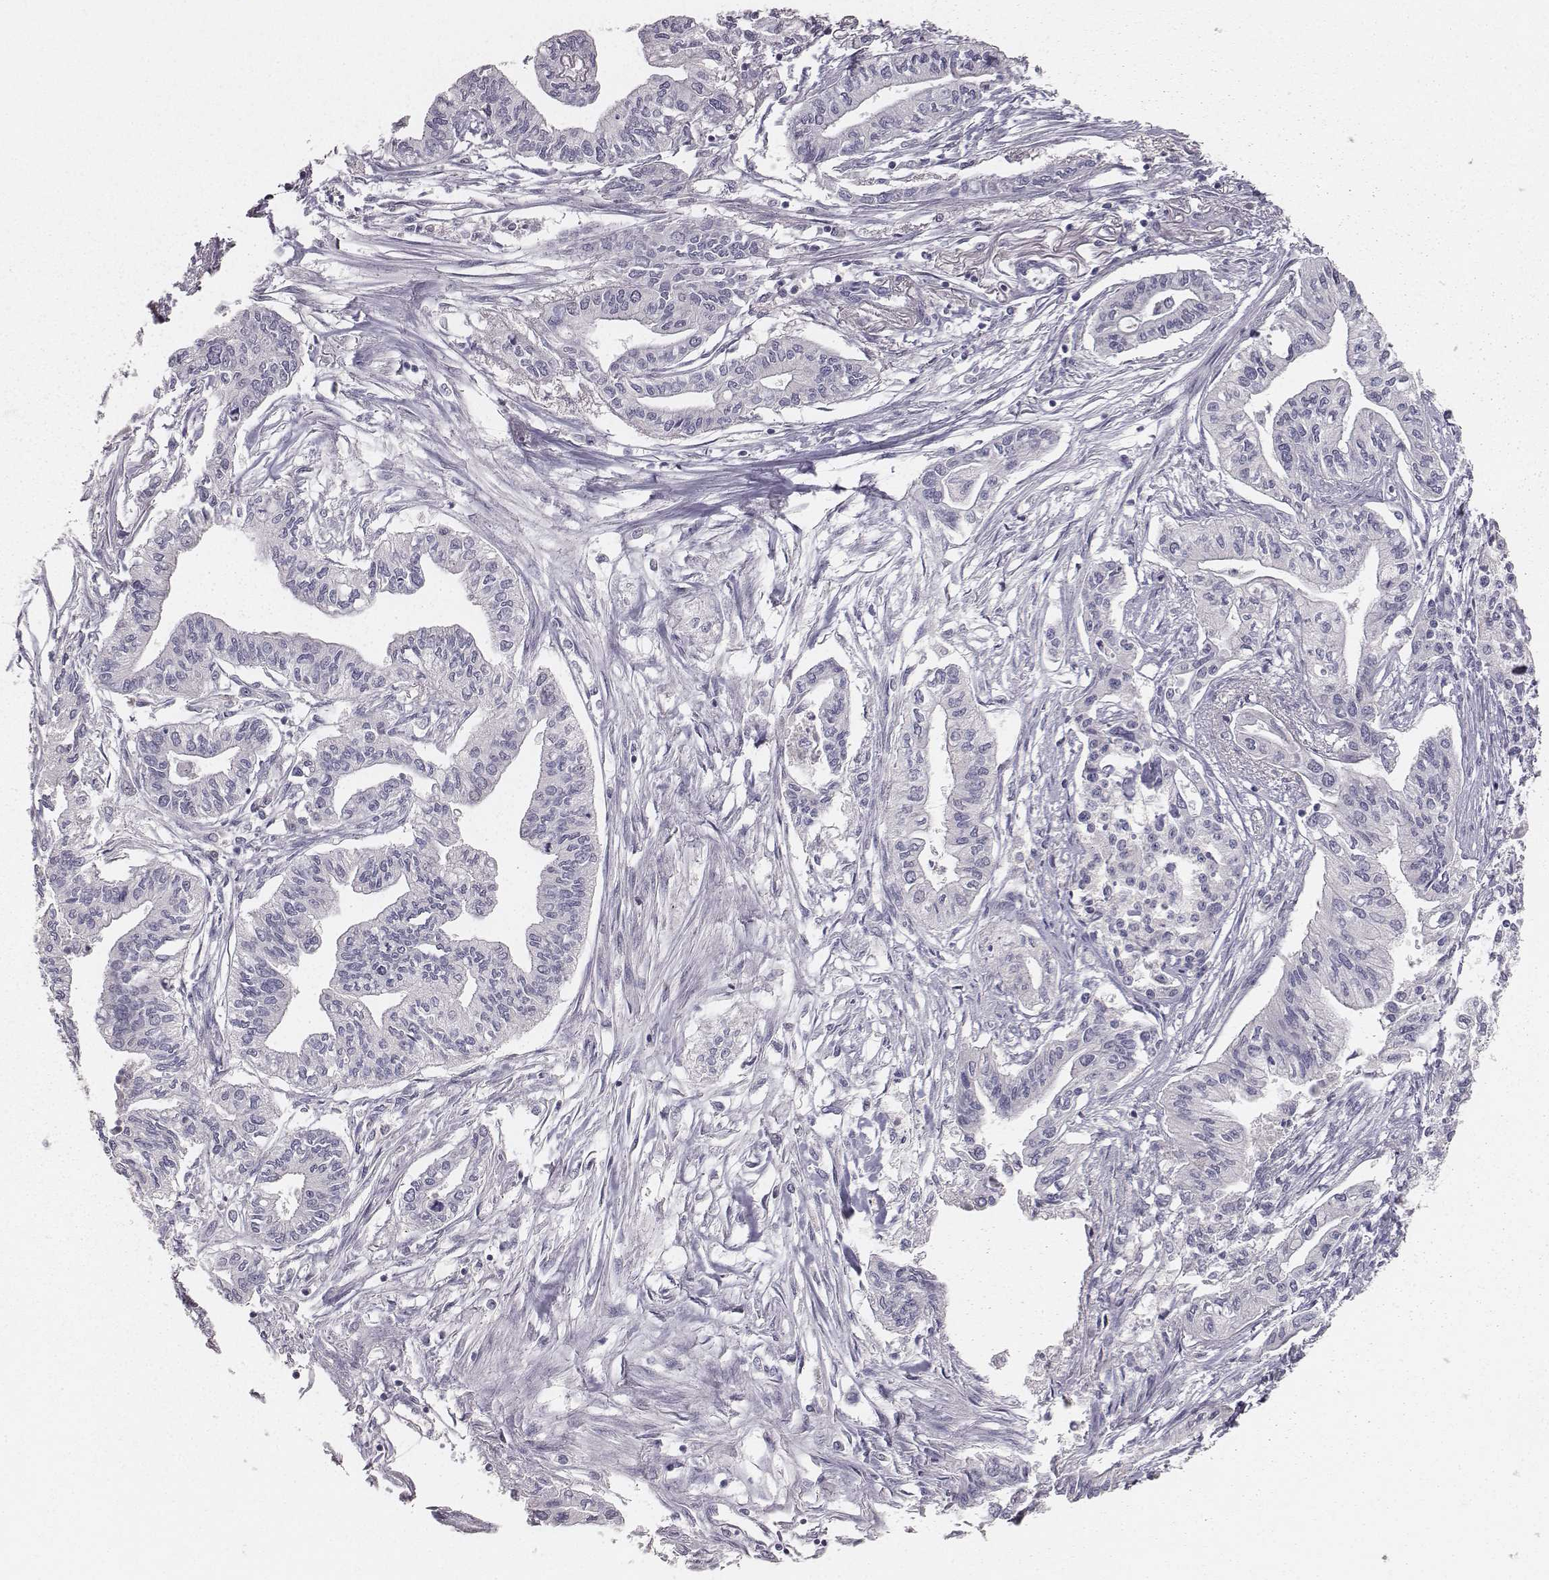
{"staining": {"intensity": "negative", "quantity": "none", "location": "none"}, "tissue": "pancreatic cancer", "cell_type": "Tumor cells", "image_type": "cancer", "snomed": [{"axis": "morphology", "description": "Adenocarcinoma, NOS"}, {"axis": "topography", "description": "Pancreas"}], "caption": "The immunohistochemistry (IHC) image has no significant staining in tumor cells of pancreatic cancer tissue.", "gene": "MYH6", "patient": {"sex": "male", "age": 60}}